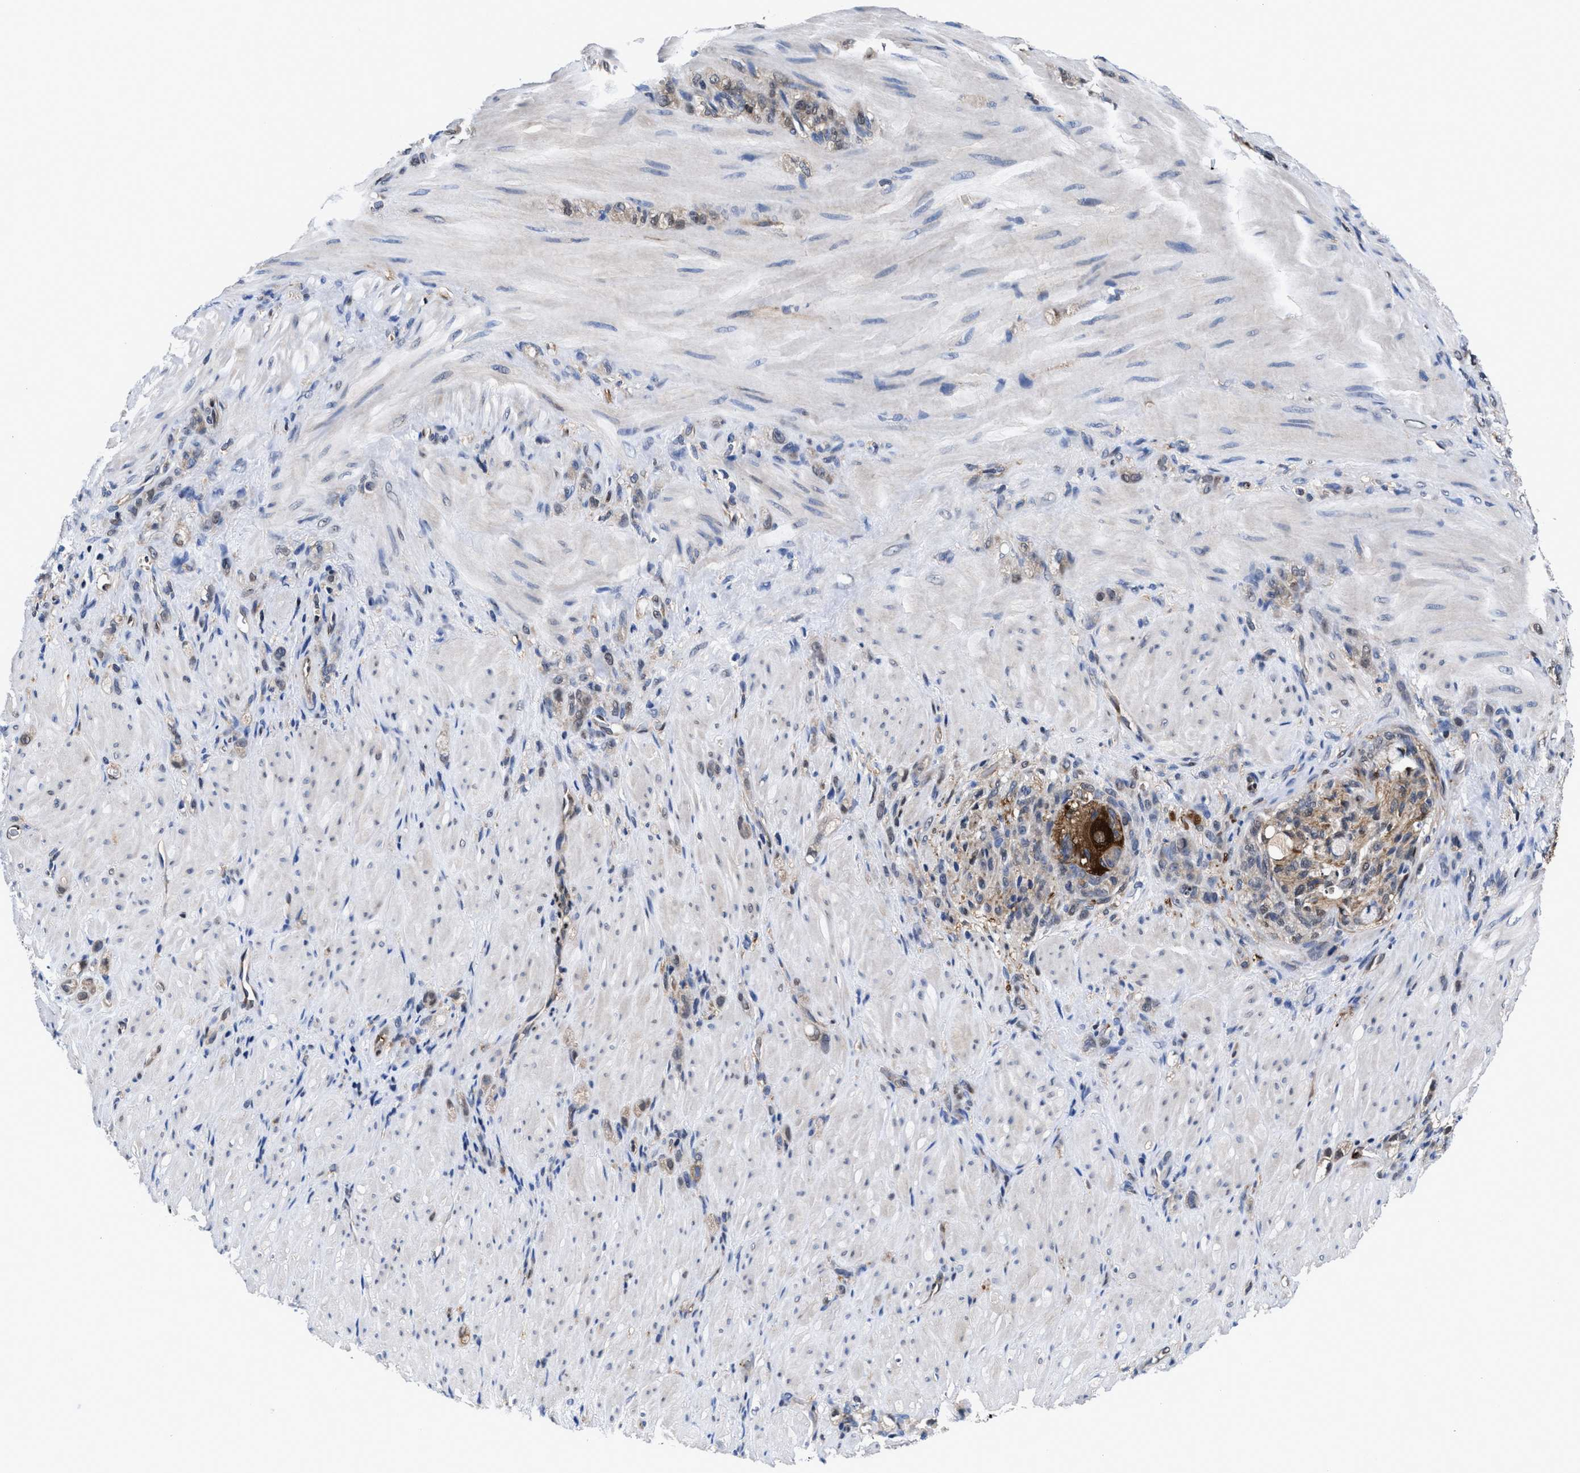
{"staining": {"intensity": "weak", "quantity": "25%-75%", "location": "cytoplasmic/membranous"}, "tissue": "stomach cancer", "cell_type": "Tumor cells", "image_type": "cancer", "snomed": [{"axis": "morphology", "description": "Normal tissue, NOS"}, {"axis": "morphology", "description": "Adenocarcinoma, NOS"}, {"axis": "topography", "description": "Stomach"}], "caption": "Stomach cancer (adenocarcinoma) stained for a protein displays weak cytoplasmic/membranous positivity in tumor cells. (Brightfield microscopy of DAB IHC at high magnification).", "gene": "ACLY", "patient": {"sex": "male", "age": 82}}